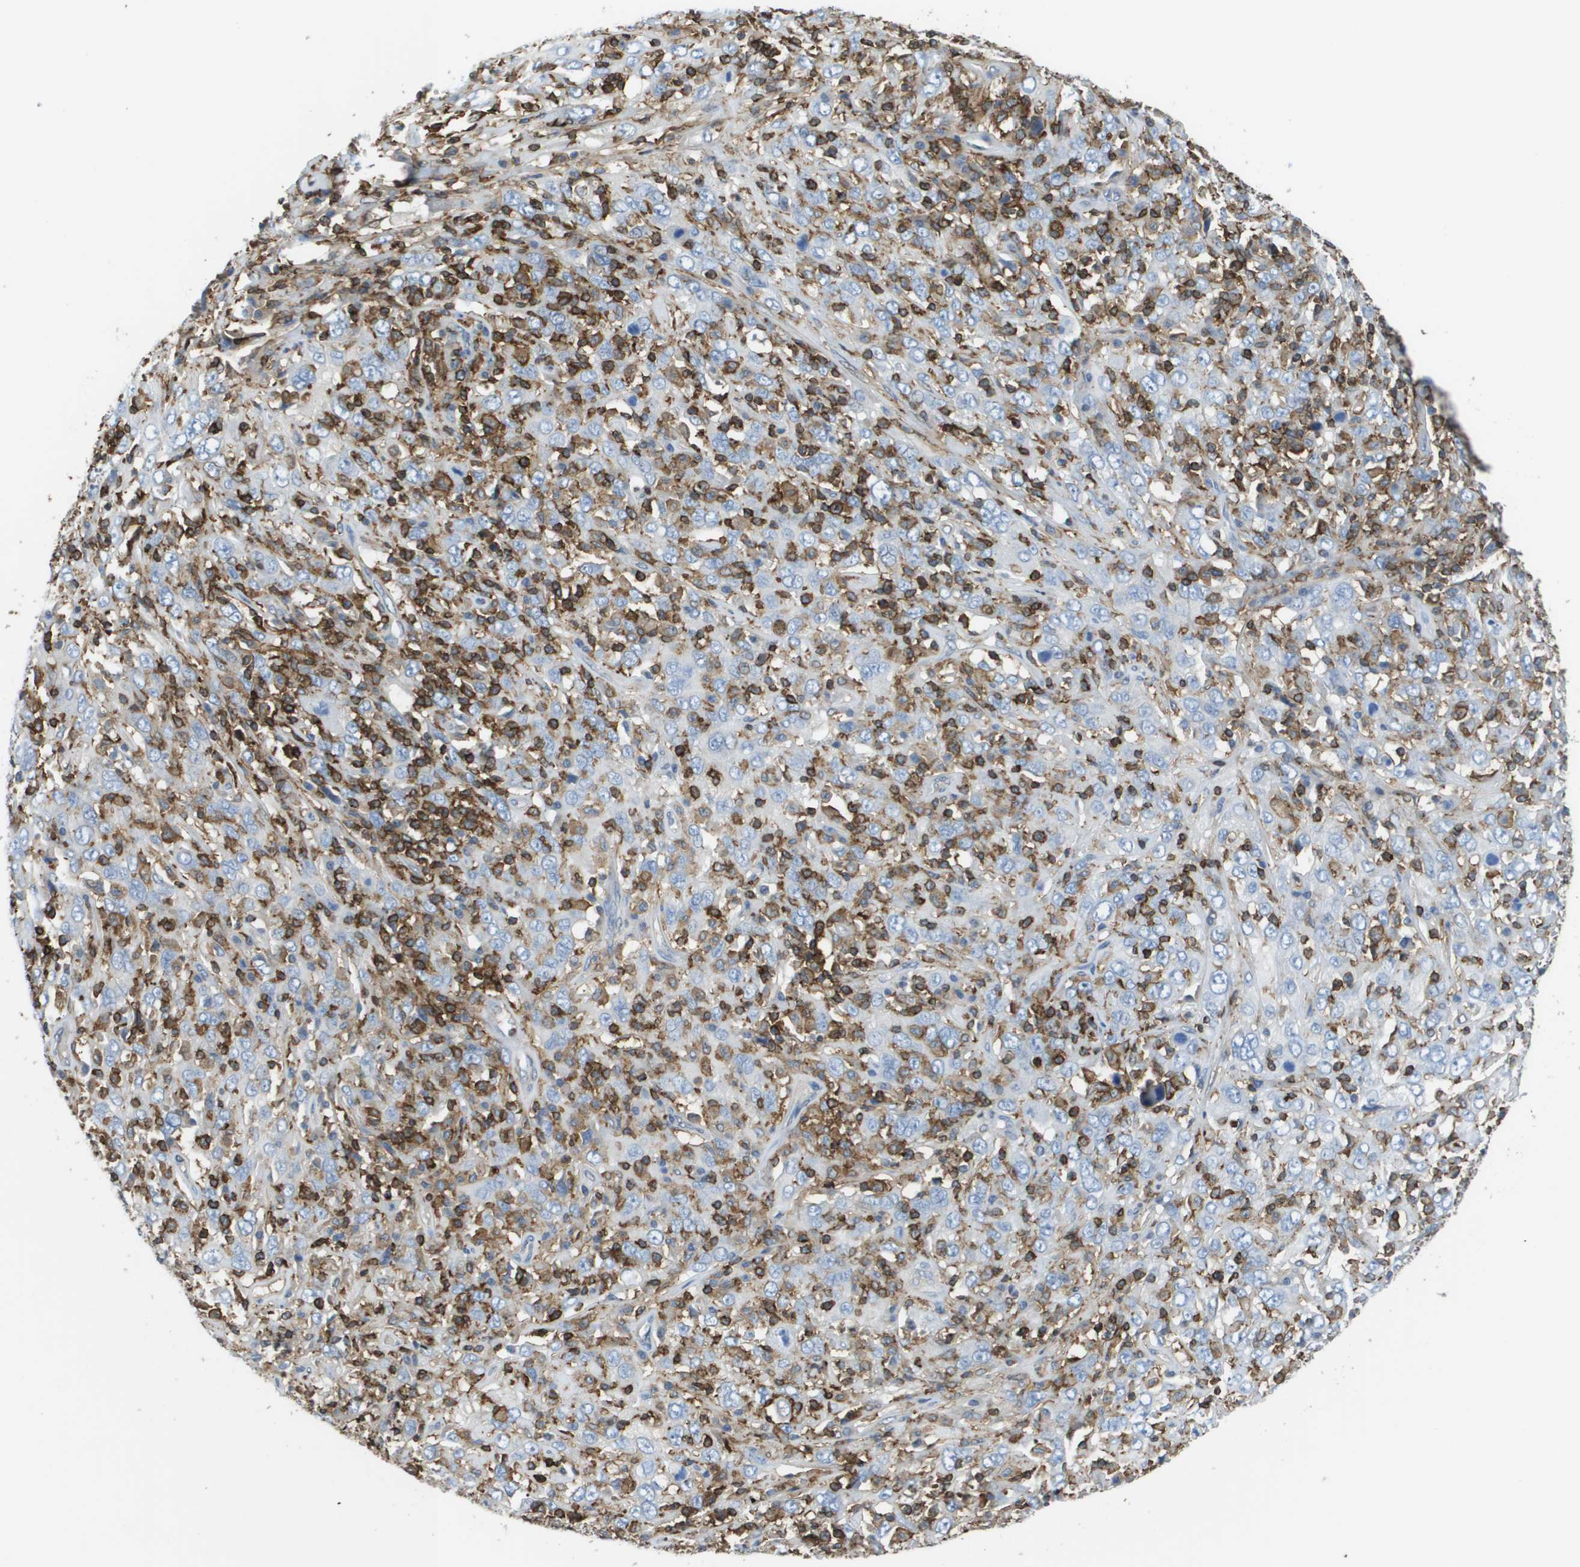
{"staining": {"intensity": "negative", "quantity": "none", "location": "none"}, "tissue": "cervical cancer", "cell_type": "Tumor cells", "image_type": "cancer", "snomed": [{"axis": "morphology", "description": "Squamous cell carcinoma, NOS"}, {"axis": "topography", "description": "Cervix"}], "caption": "This is an IHC photomicrograph of cervical cancer. There is no expression in tumor cells.", "gene": "PASK", "patient": {"sex": "female", "age": 46}}